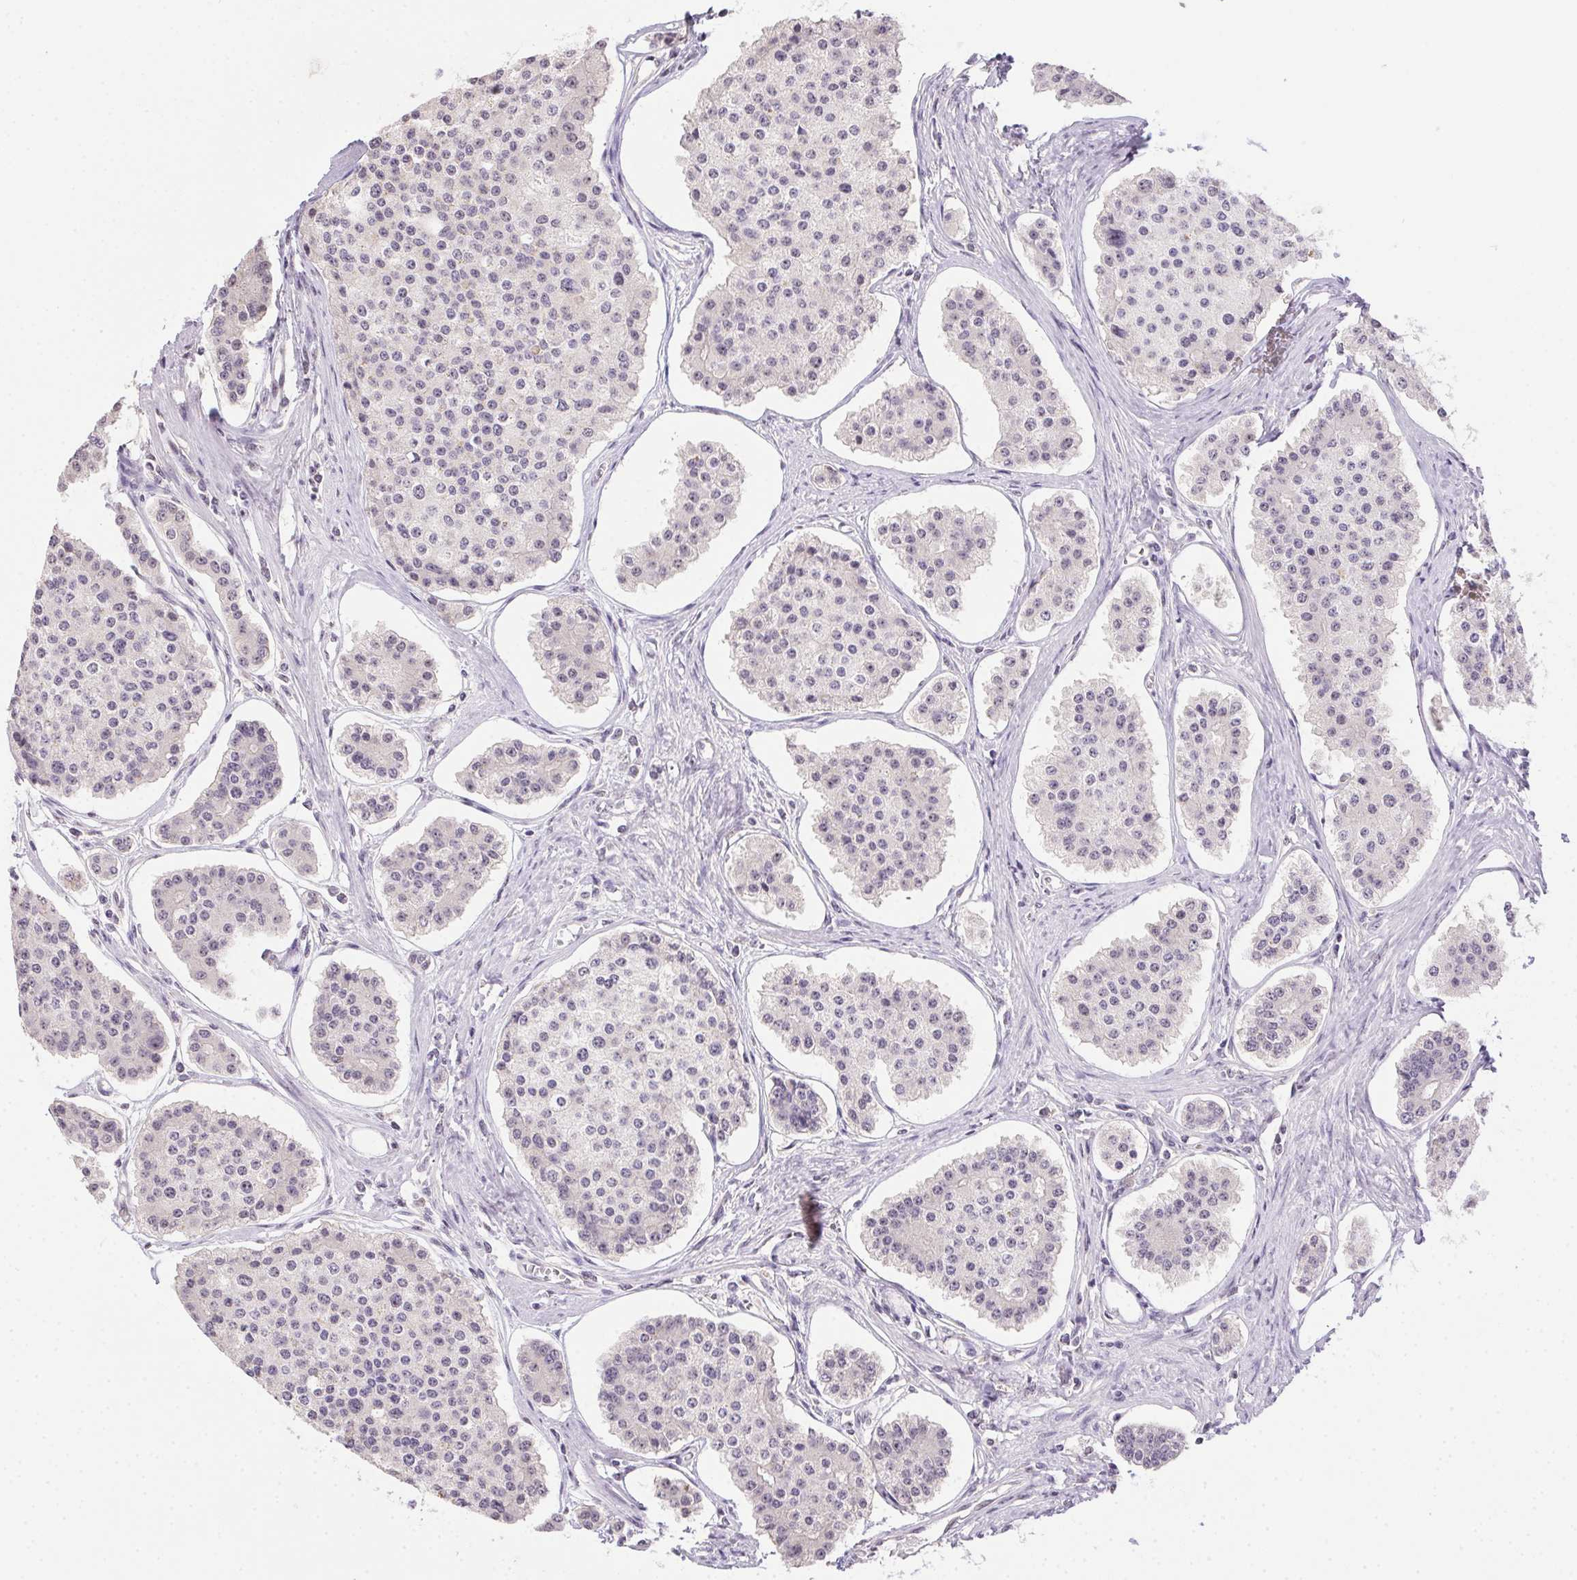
{"staining": {"intensity": "negative", "quantity": "none", "location": "none"}, "tissue": "carcinoid", "cell_type": "Tumor cells", "image_type": "cancer", "snomed": [{"axis": "morphology", "description": "Carcinoid, malignant, NOS"}, {"axis": "topography", "description": "Small intestine"}], "caption": "There is no significant staining in tumor cells of carcinoid.", "gene": "BATF2", "patient": {"sex": "female", "age": 65}}